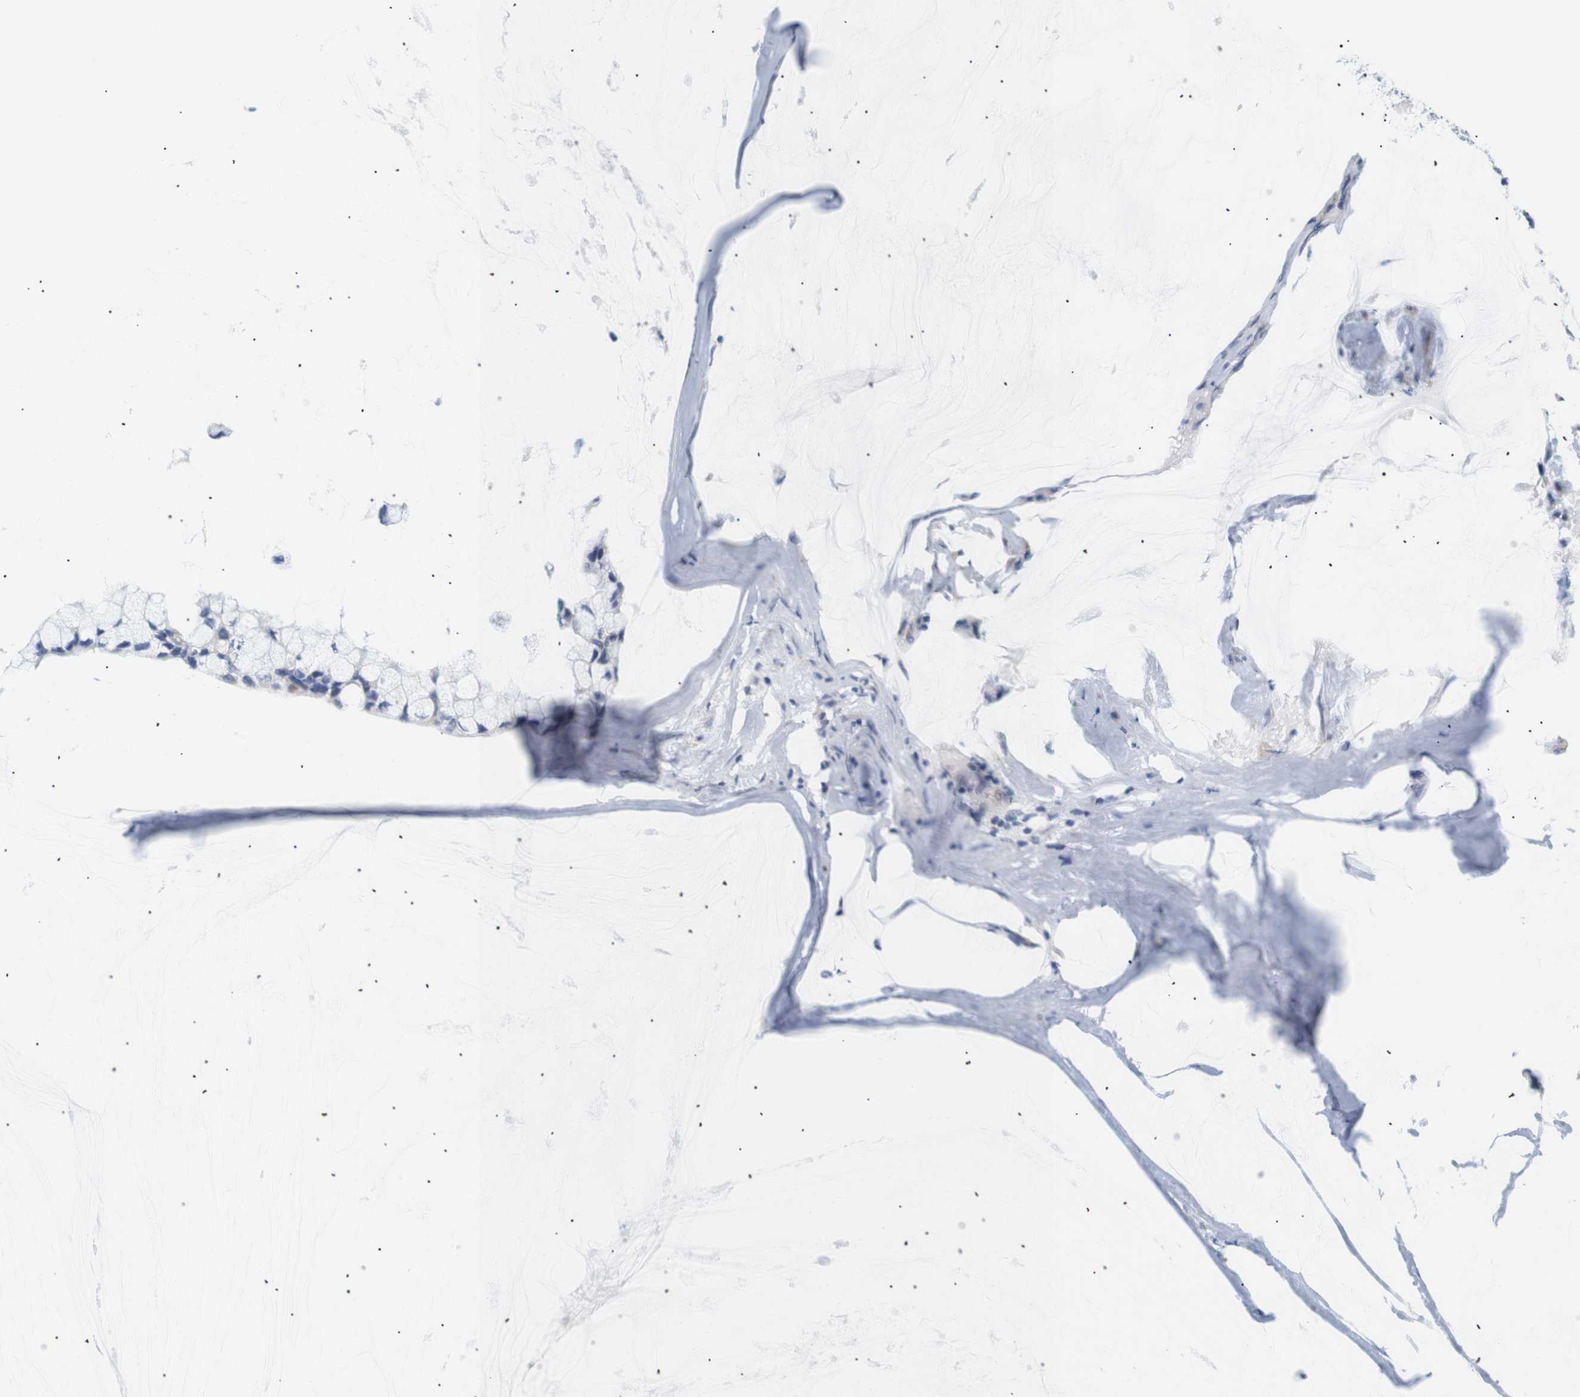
{"staining": {"intensity": "negative", "quantity": "none", "location": "none"}, "tissue": "ovarian cancer", "cell_type": "Tumor cells", "image_type": "cancer", "snomed": [{"axis": "morphology", "description": "Cystadenocarcinoma, mucinous, NOS"}, {"axis": "topography", "description": "Ovary"}], "caption": "An immunohistochemistry (IHC) image of ovarian mucinous cystadenocarcinoma is shown. There is no staining in tumor cells of ovarian mucinous cystadenocarcinoma. (Brightfield microscopy of DAB immunohistochemistry at high magnification).", "gene": "TRIM5", "patient": {"sex": "female", "age": 39}}